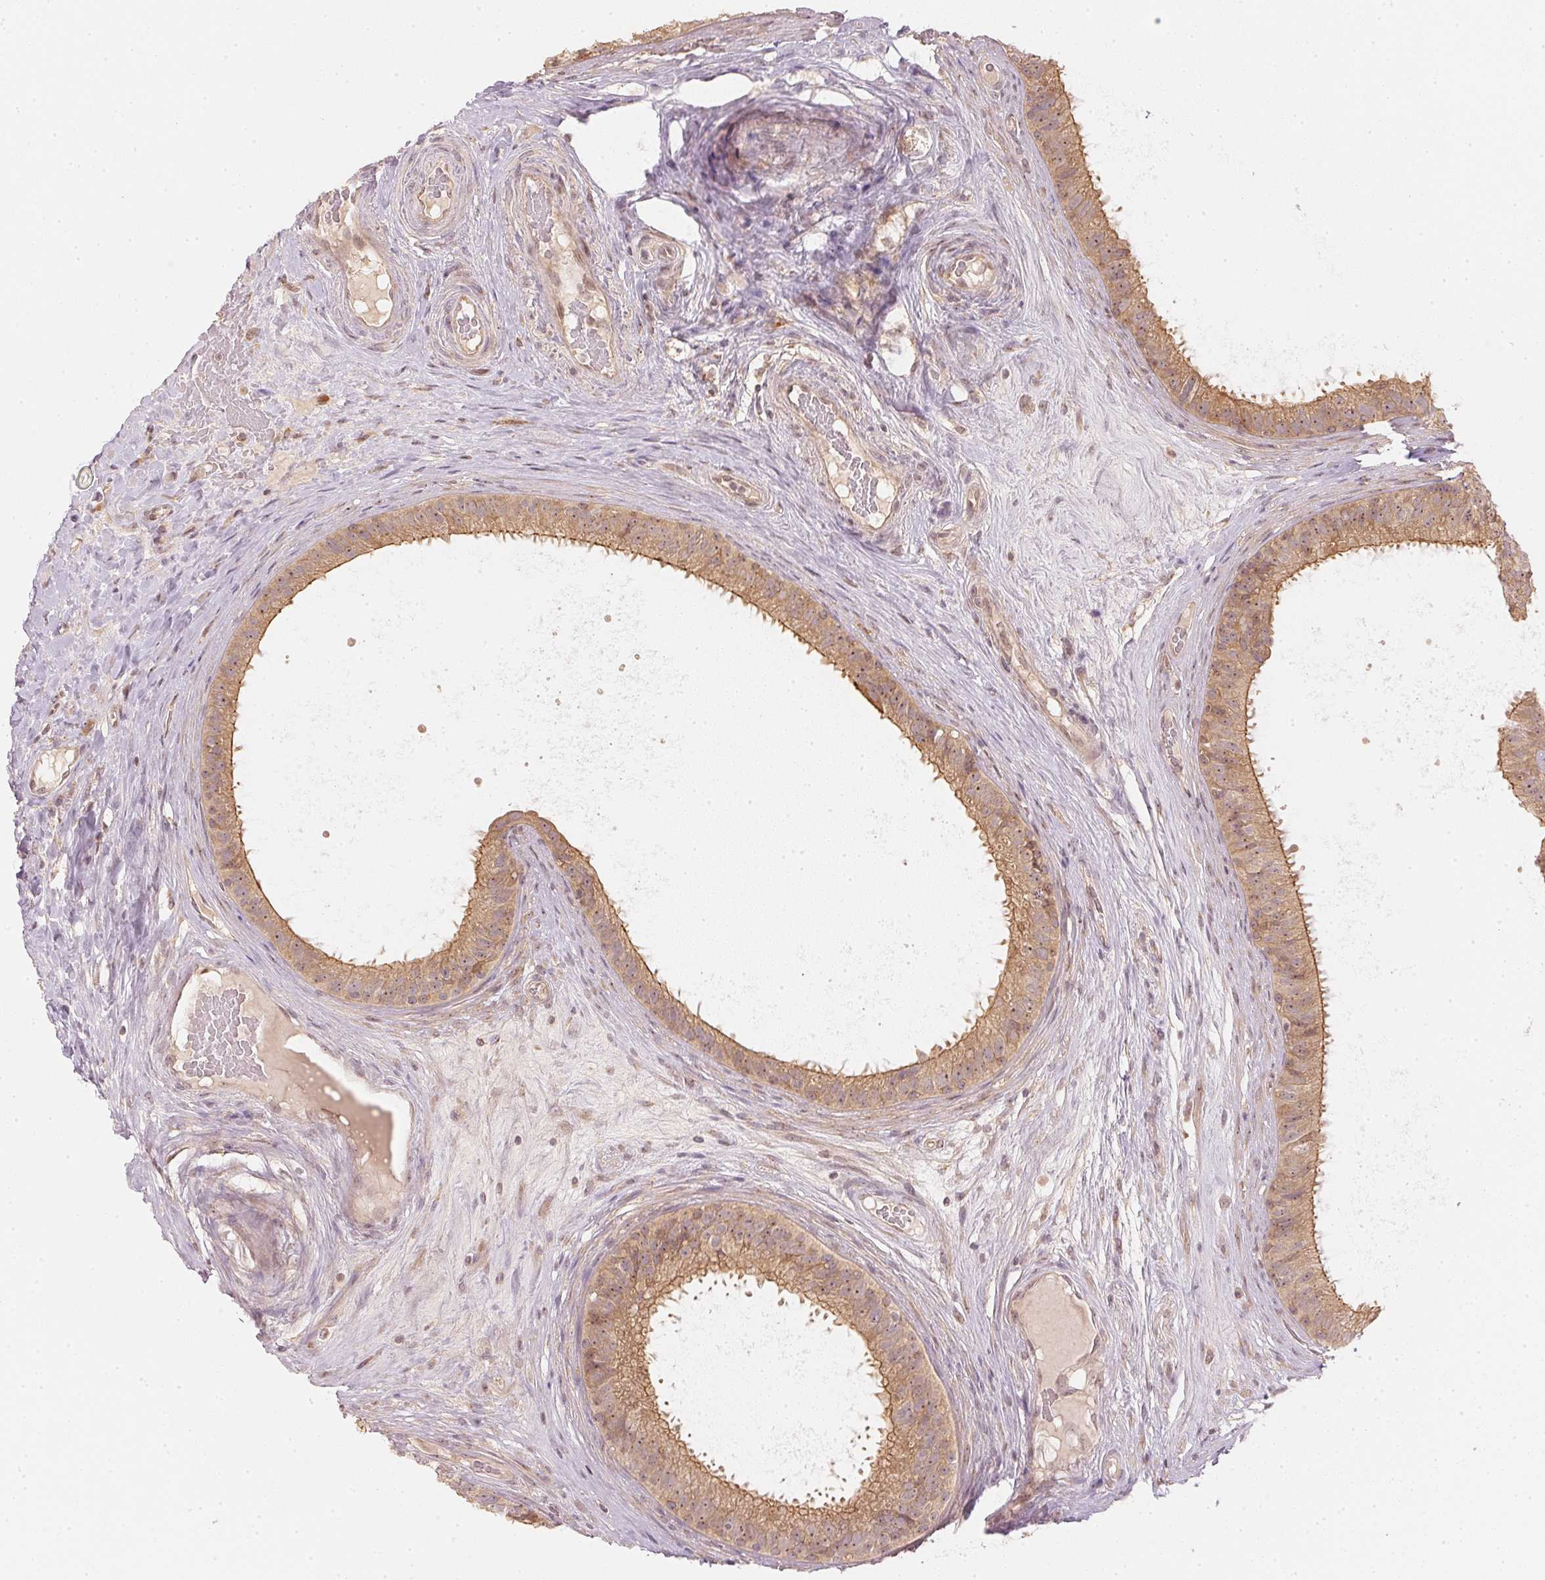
{"staining": {"intensity": "moderate", "quantity": ">75%", "location": "cytoplasmic/membranous"}, "tissue": "epididymis", "cell_type": "Glandular cells", "image_type": "normal", "snomed": [{"axis": "morphology", "description": "Normal tissue, NOS"}, {"axis": "topography", "description": "Epididymis"}], "caption": "An image showing moderate cytoplasmic/membranous staining in approximately >75% of glandular cells in benign epididymis, as visualized by brown immunohistochemical staining.", "gene": "WDR54", "patient": {"sex": "male", "age": 59}}